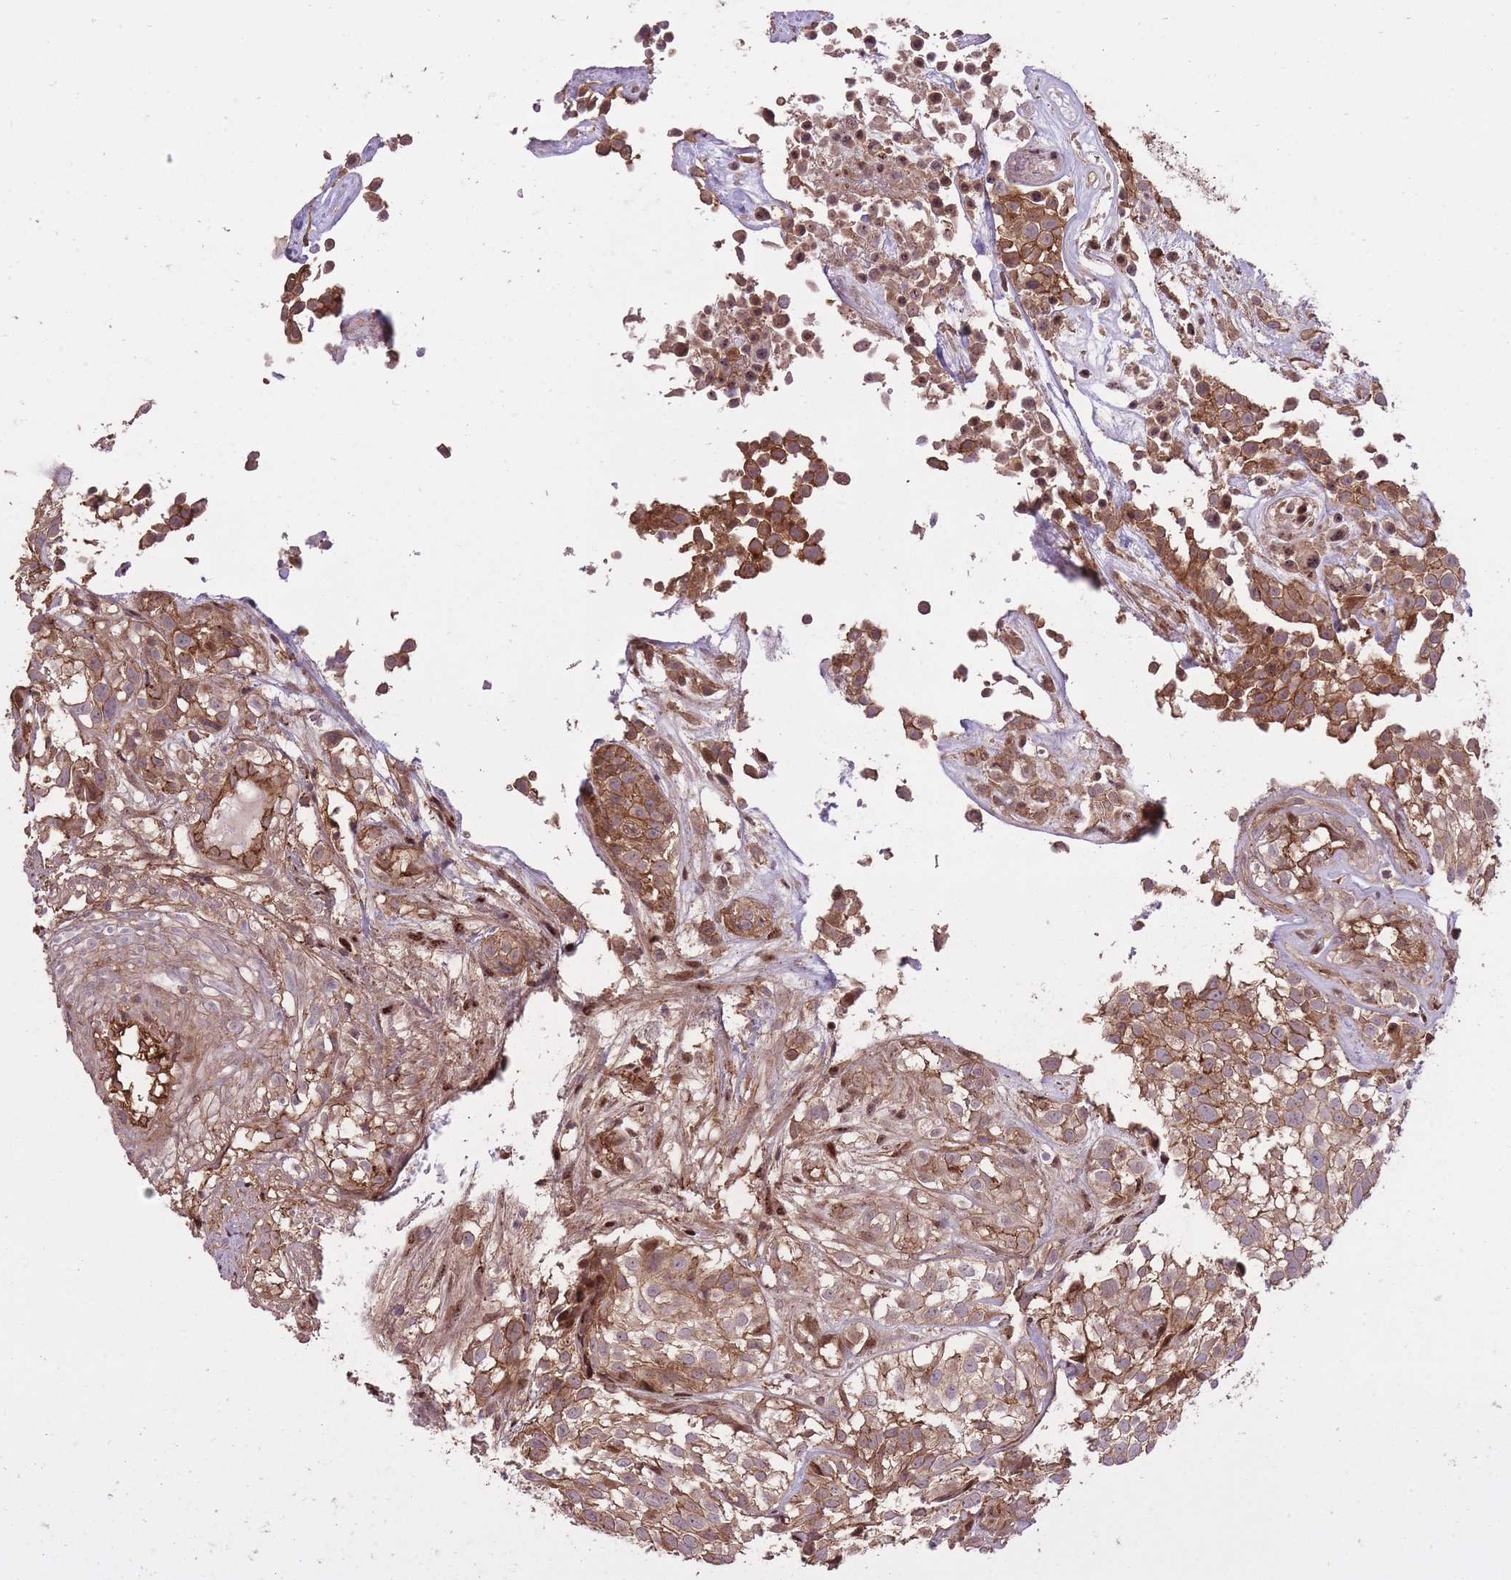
{"staining": {"intensity": "moderate", "quantity": ">75%", "location": "cytoplasmic/membranous"}, "tissue": "urothelial cancer", "cell_type": "Tumor cells", "image_type": "cancer", "snomed": [{"axis": "morphology", "description": "Urothelial carcinoma, High grade"}, {"axis": "topography", "description": "Urinary bladder"}], "caption": "Protein analysis of urothelial cancer tissue exhibits moderate cytoplasmic/membranous expression in approximately >75% of tumor cells. Immunohistochemistry stains the protein in brown and the nuclei are stained blue.", "gene": "PLD1", "patient": {"sex": "male", "age": 56}}